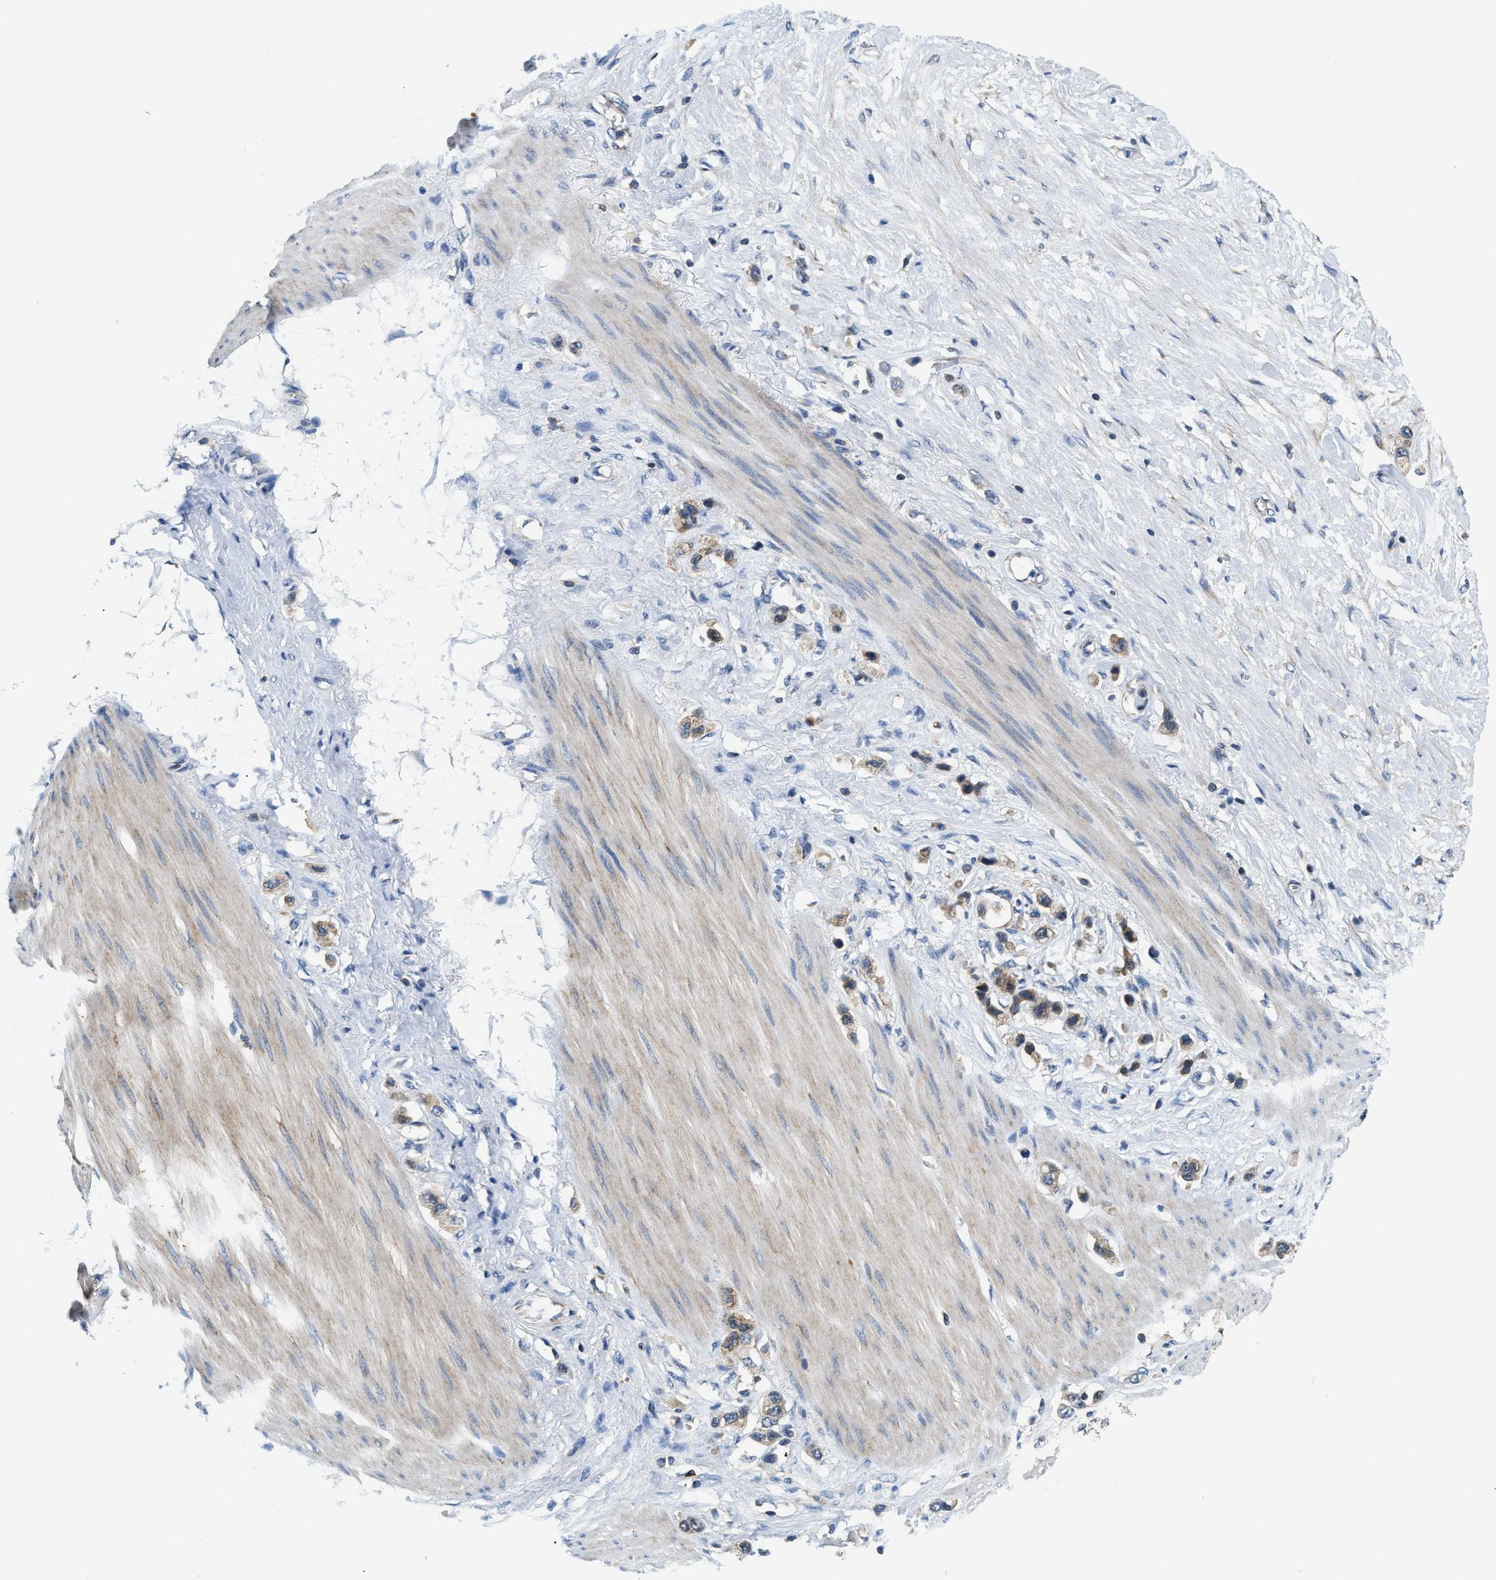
{"staining": {"intensity": "weak", "quantity": "25%-75%", "location": "cytoplasmic/membranous"}, "tissue": "stomach cancer", "cell_type": "Tumor cells", "image_type": "cancer", "snomed": [{"axis": "morphology", "description": "Adenocarcinoma, NOS"}, {"axis": "topography", "description": "Stomach"}], "caption": "The image displays immunohistochemical staining of stomach adenocarcinoma. There is weak cytoplasmic/membranous staining is identified in about 25%-75% of tumor cells. (DAB (3,3'-diaminobenzidine) IHC with brightfield microscopy, high magnification).", "gene": "CCM2", "patient": {"sex": "female", "age": 65}}